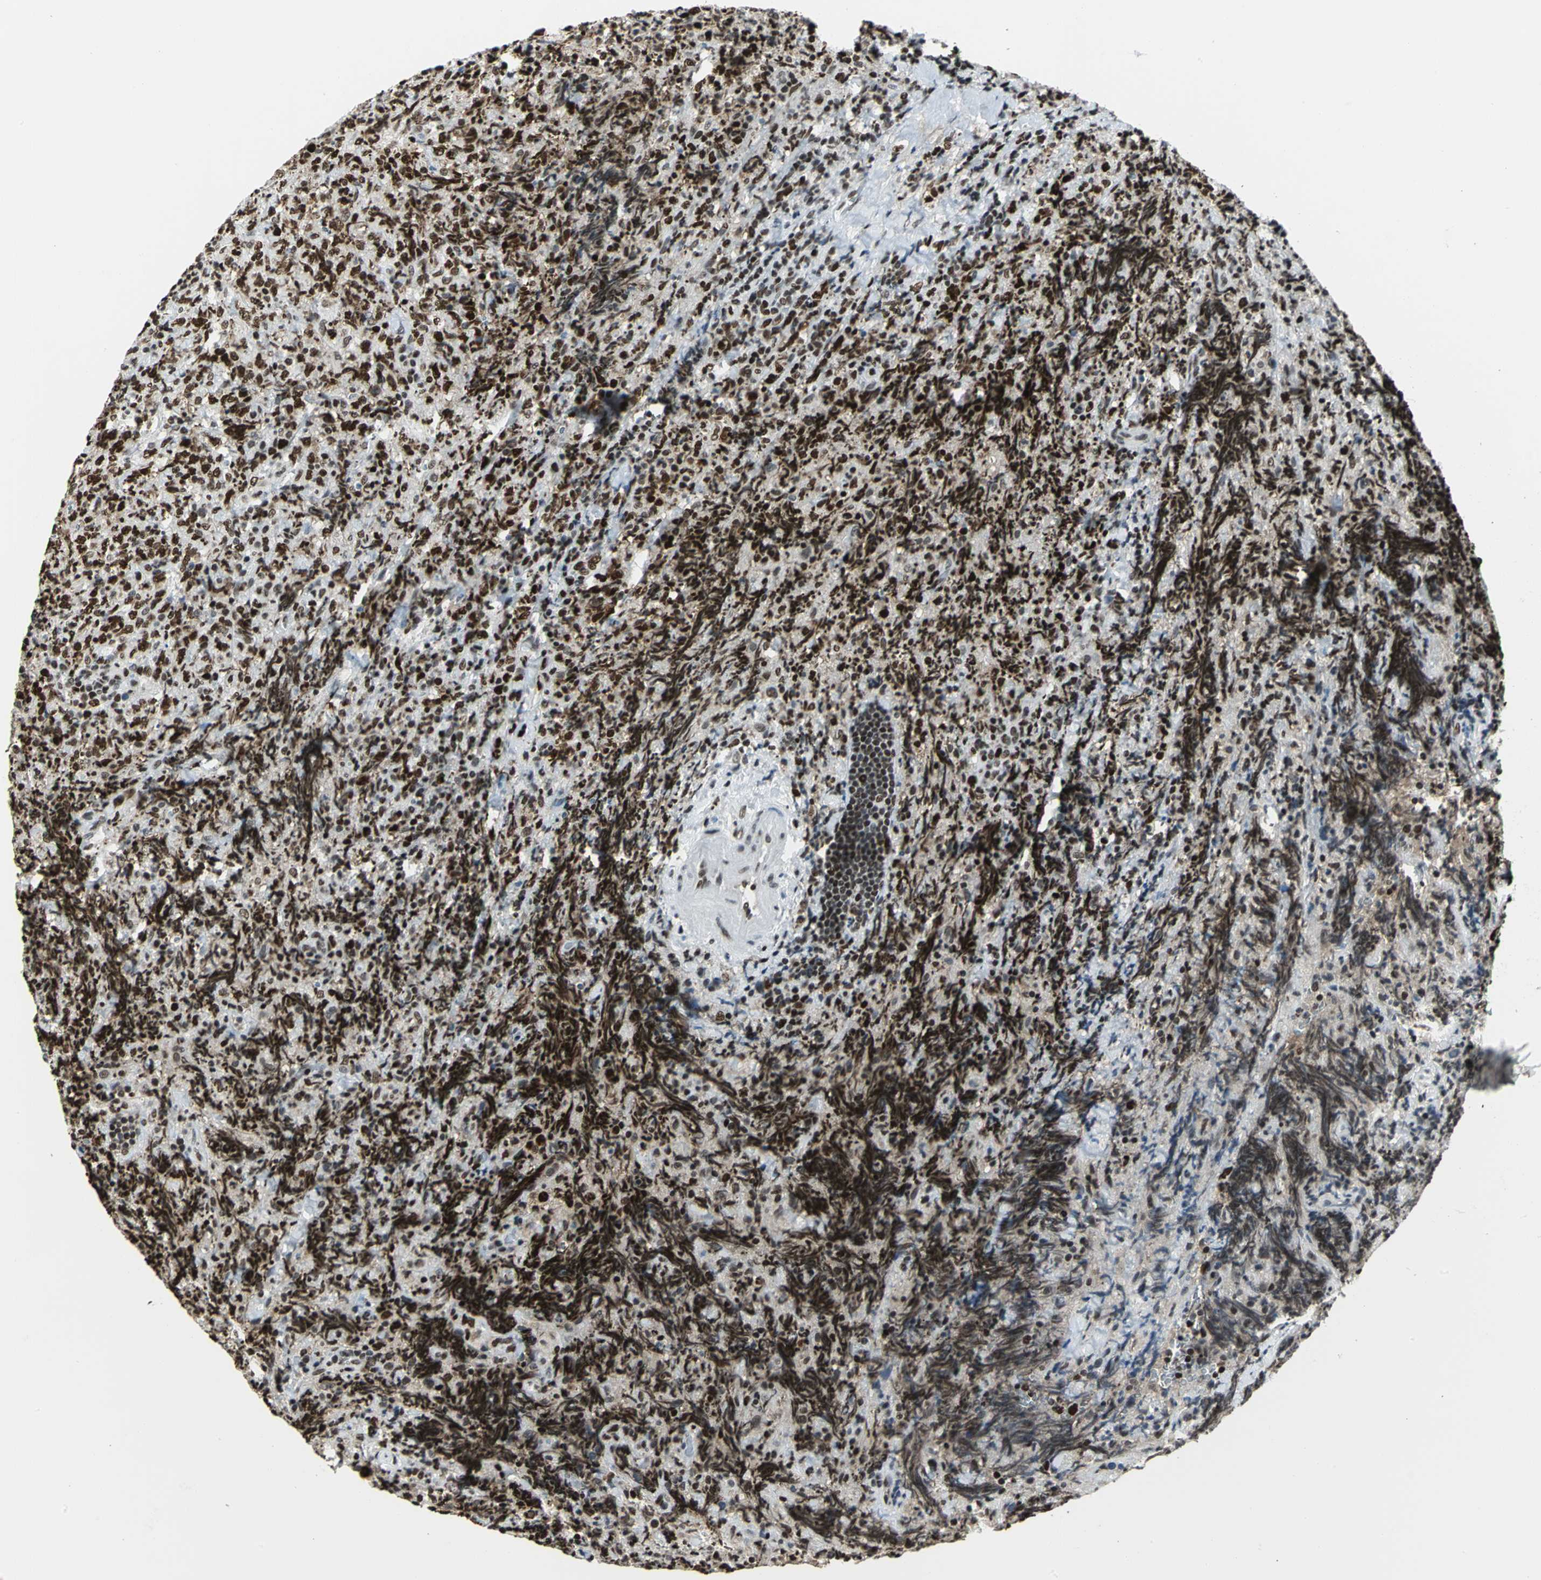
{"staining": {"intensity": "strong", "quantity": ">75%", "location": "nuclear"}, "tissue": "lymphoma", "cell_type": "Tumor cells", "image_type": "cancer", "snomed": [{"axis": "morphology", "description": "Malignant lymphoma, non-Hodgkin's type, High grade"}, {"axis": "topography", "description": "Tonsil"}], "caption": "High-grade malignant lymphoma, non-Hodgkin's type stained with a protein marker shows strong staining in tumor cells.", "gene": "HNRNPD", "patient": {"sex": "female", "age": 36}}